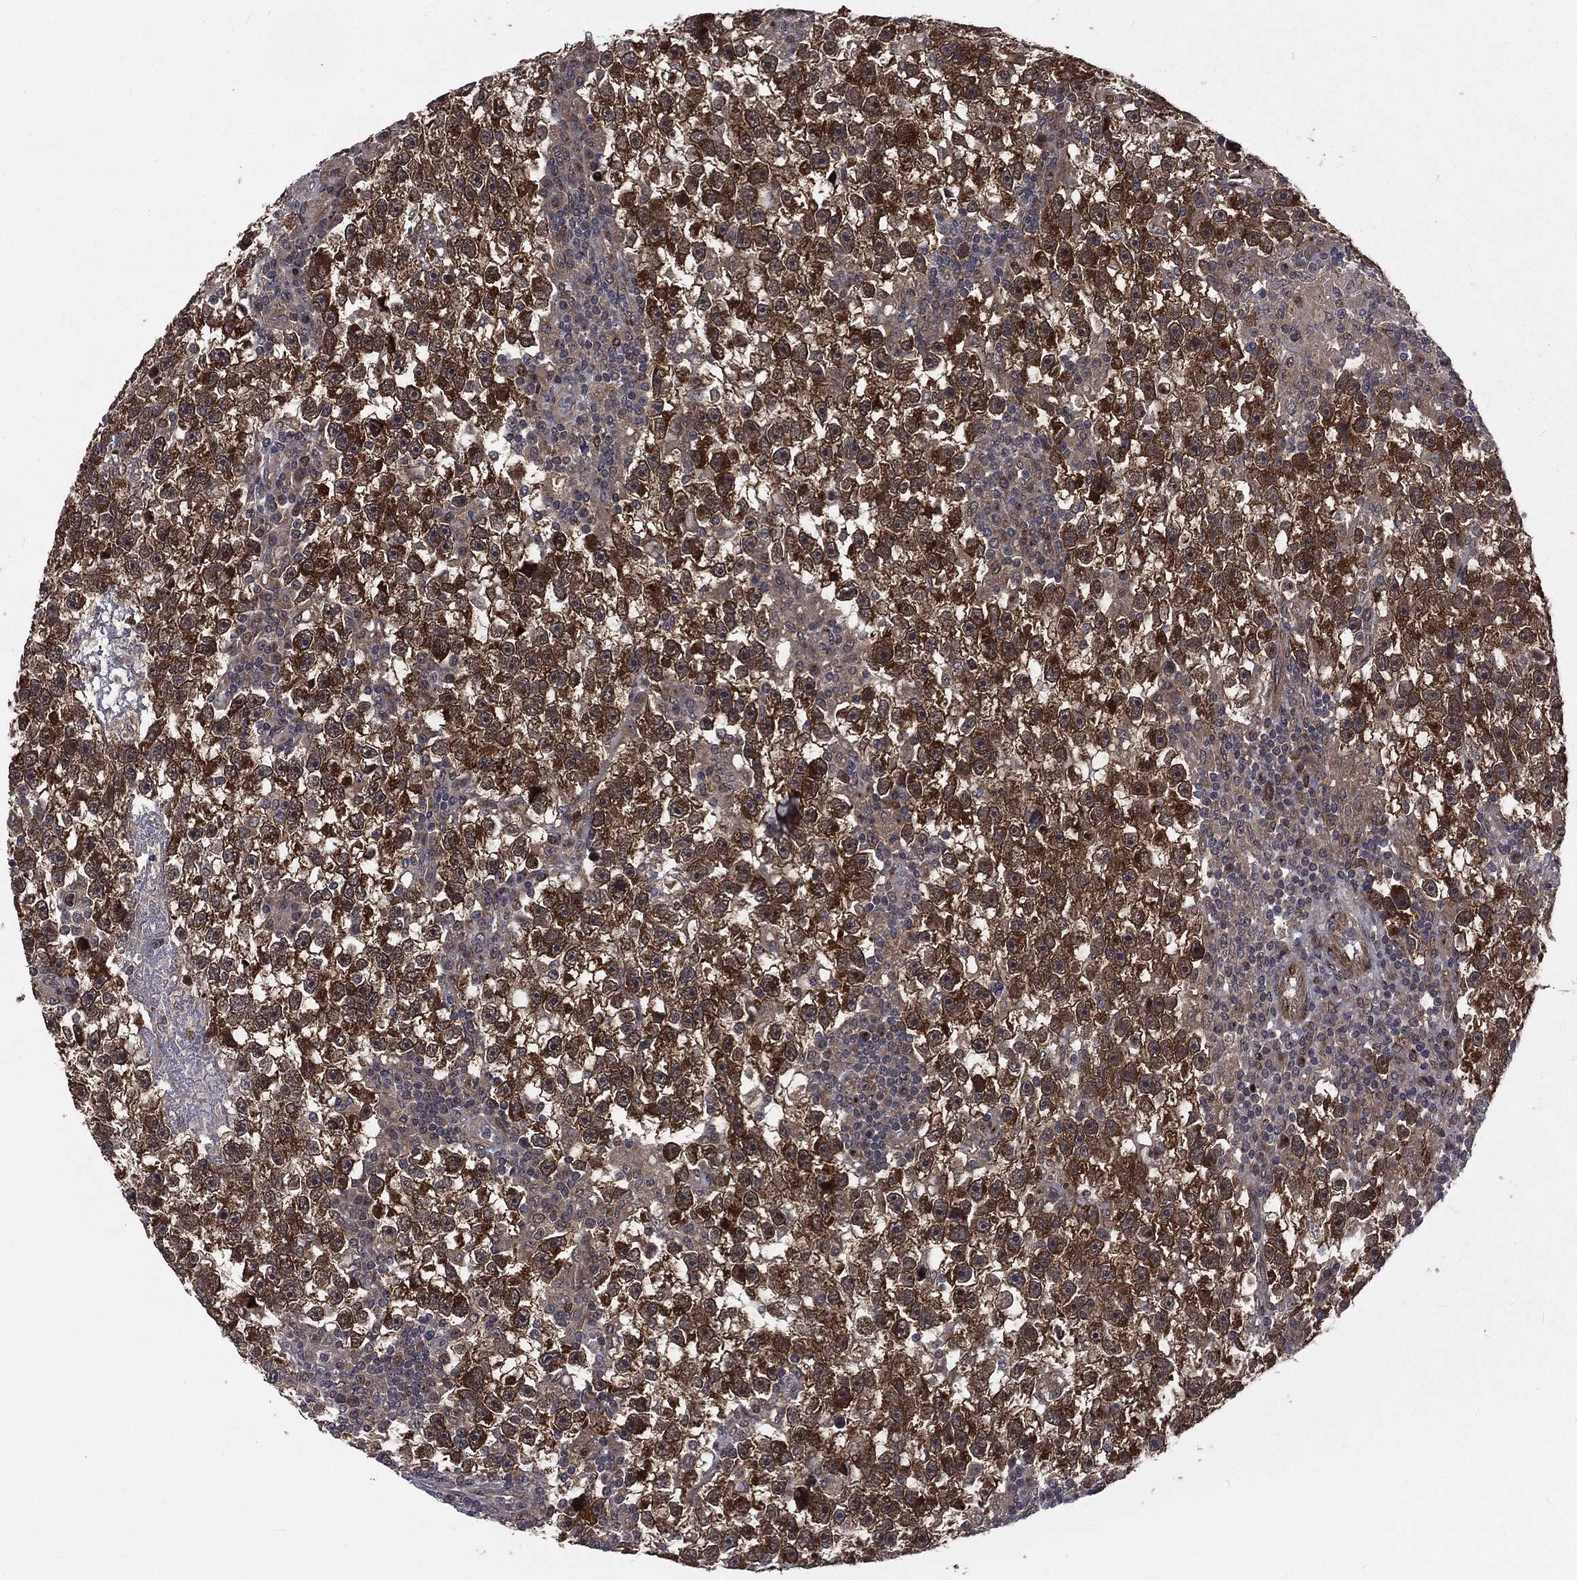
{"staining": {"intensity": "strong", "quantity": ">75%", "location": "cytoplasmic/membranous"}, "tissue": "testis cancer", "cell_type": "Tumor cells", "image_type": "cancer", "snomed": [{"axis": "morphology", "description": "Seminoma, NOS"}, {"axis": "topography", "description": "Testis"}], "caption": "Human testis cancer stained with a brown dye displays strong cytoplasmic/membranous positive expression in about >75% of tumor cells.", "gene": "ARL3", "patient": {"sex": "male", "age": 47}}